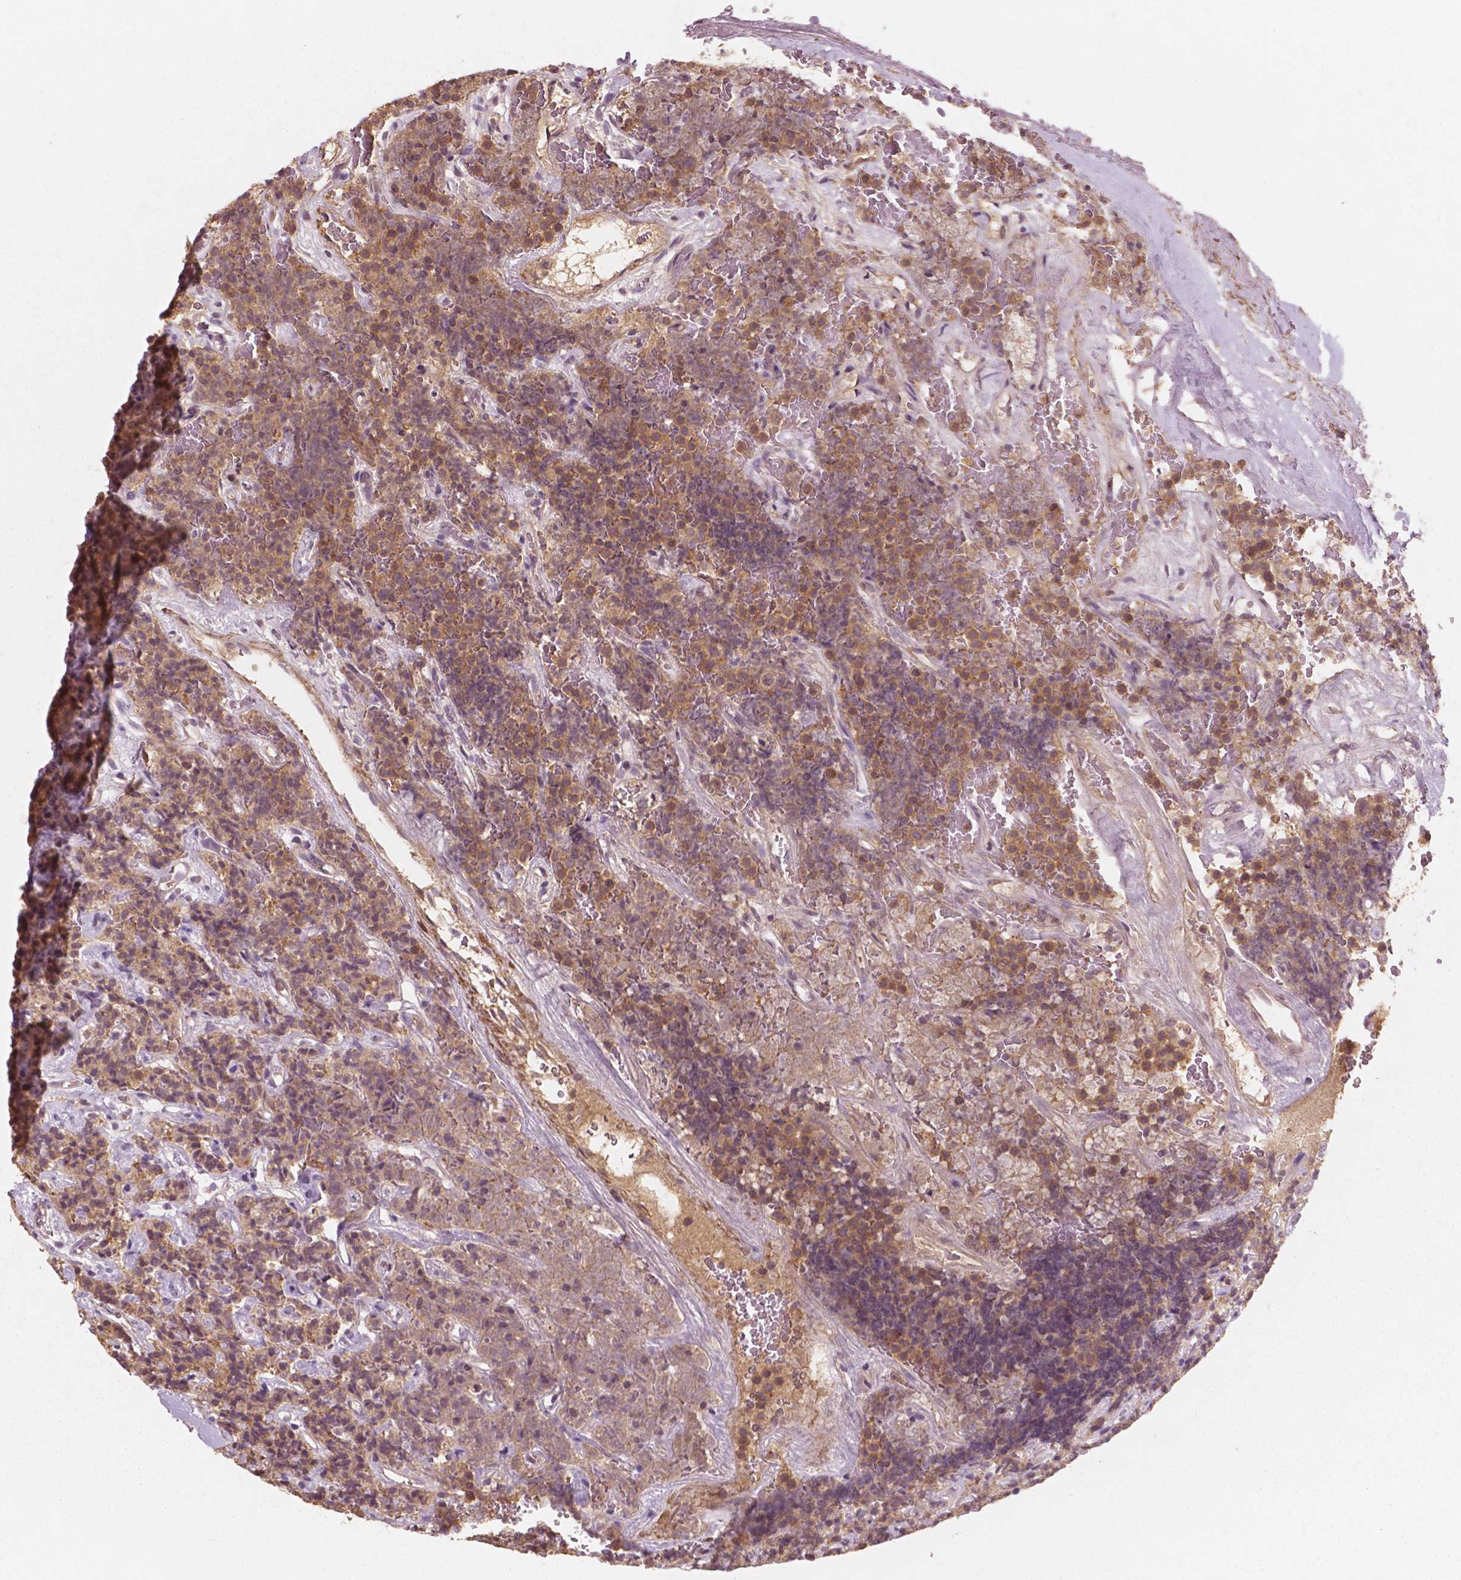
{"staining": {"intensity": "moderate", "quantity": ">75%", "location": "cytoplasmic/membranous"}, "tissue": "carcinoid", "cell_type": "Tumor cells", "image_type": "cancer", "snomed": [{"axis": "morphology", "description": "Carcinoid, malignant, NOS"}, {"axis": "topography", "description": "Pancreas"}], "caption": "Immunohistochemical staining of carcinoid shows moderate cytoplasmic/membranous protein staining in approximately >75% of tumor cells.", "gene": "CYFIP2", "patient": {"sex": "male", "age": 36}}